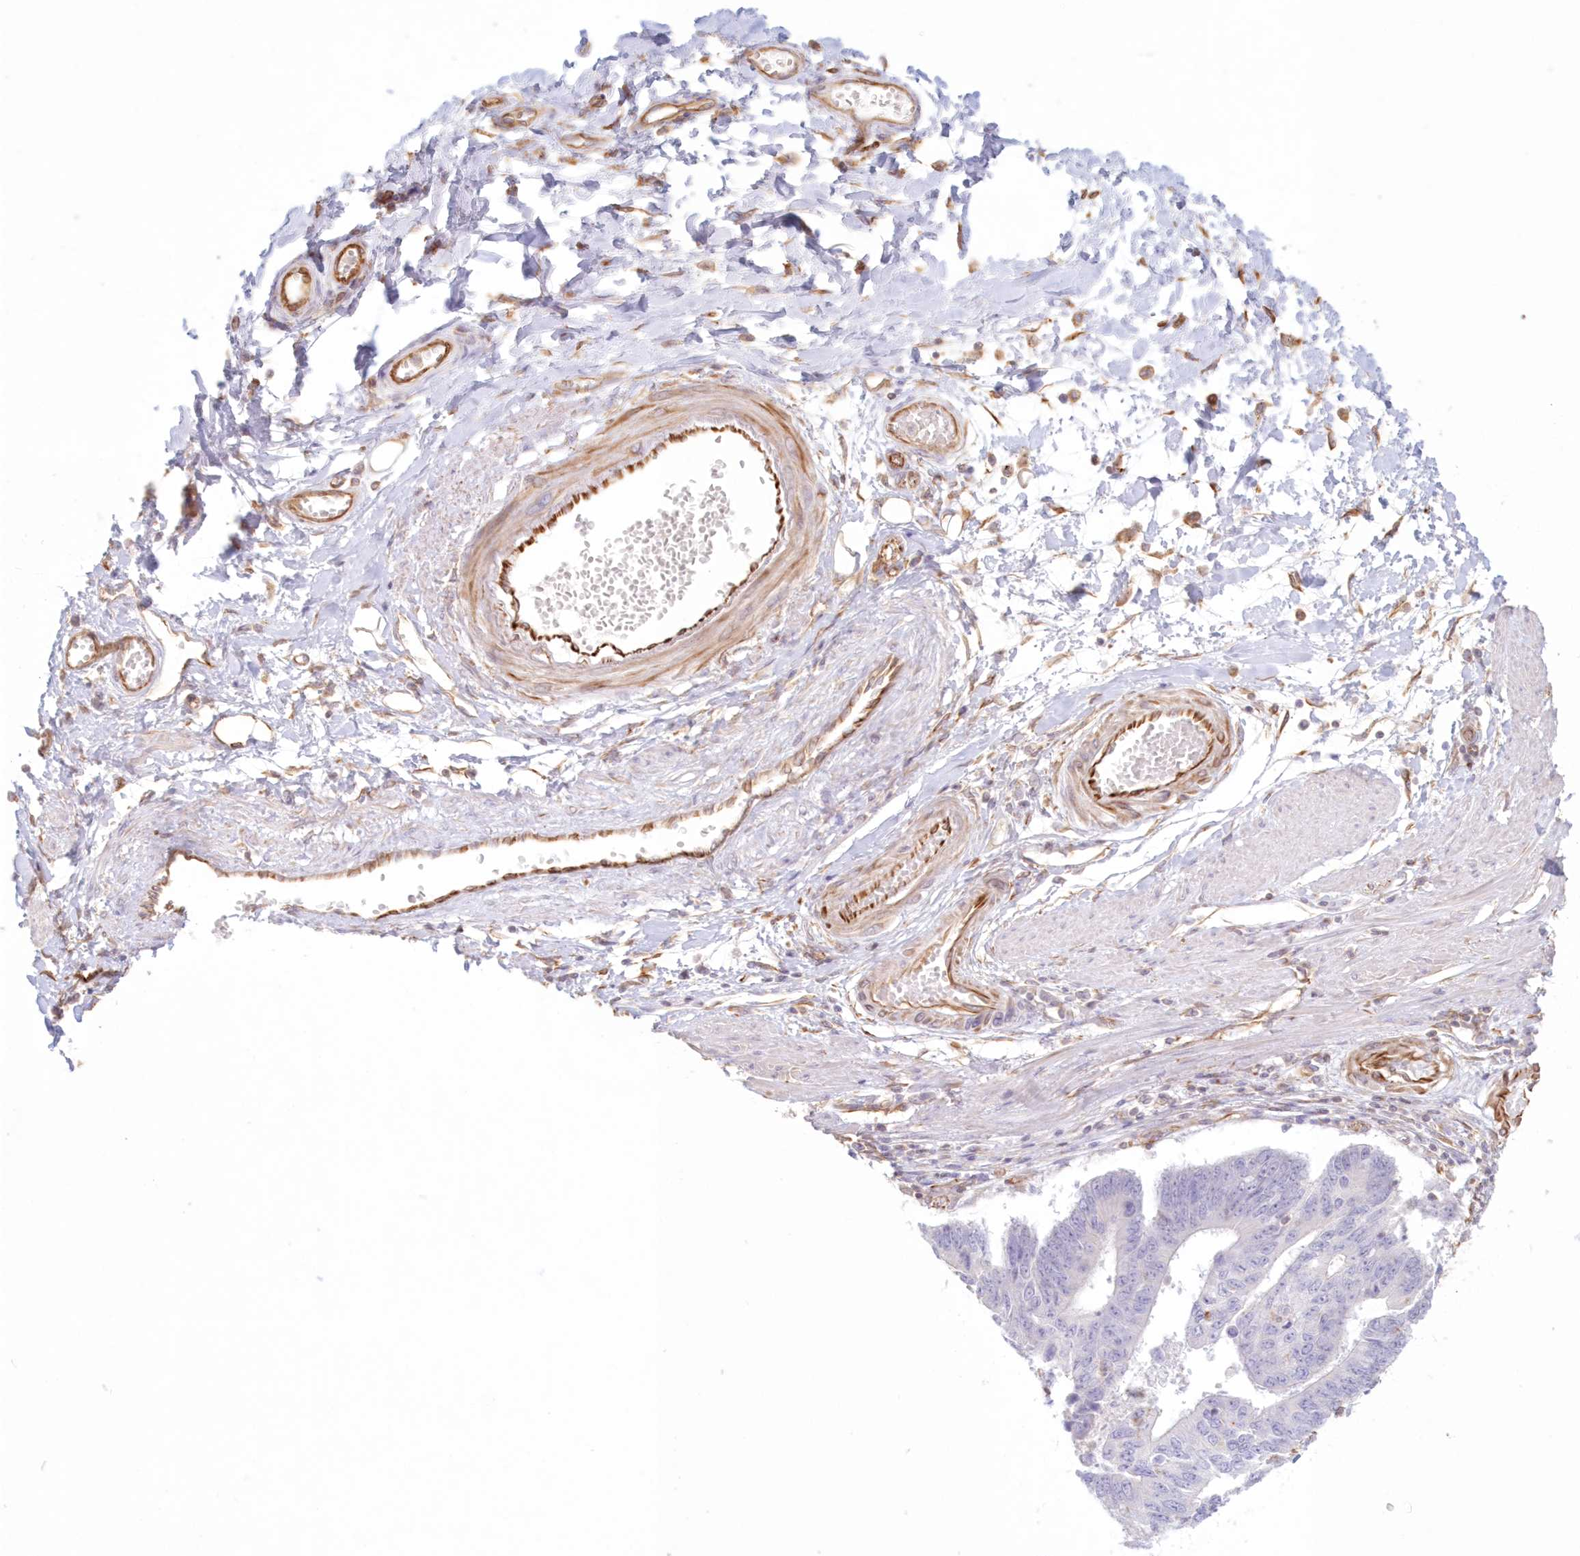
{"staining": {"intensity": "negative", "quantity": "none", "location": "none"}, "tissue": "stomach cancer", "cell_type": "Tumor cells", "image_type": "cancer", "snomed": [{"axis": "morphology", "description": "Adenocarcinoma, NOS"}, {"axis": "topography", "description": "Stomach"}], "caption": "The histopathology image reveals no staining of tumor cells in stomach cancer. Brightfield microscopy of immunohistochemistry (IHC) stained with DAB (brown) and hematoxylin (blue), captured at high magnification.", "gene": "DMRTB1", "patient": {"sex": "male", "age": 59}}